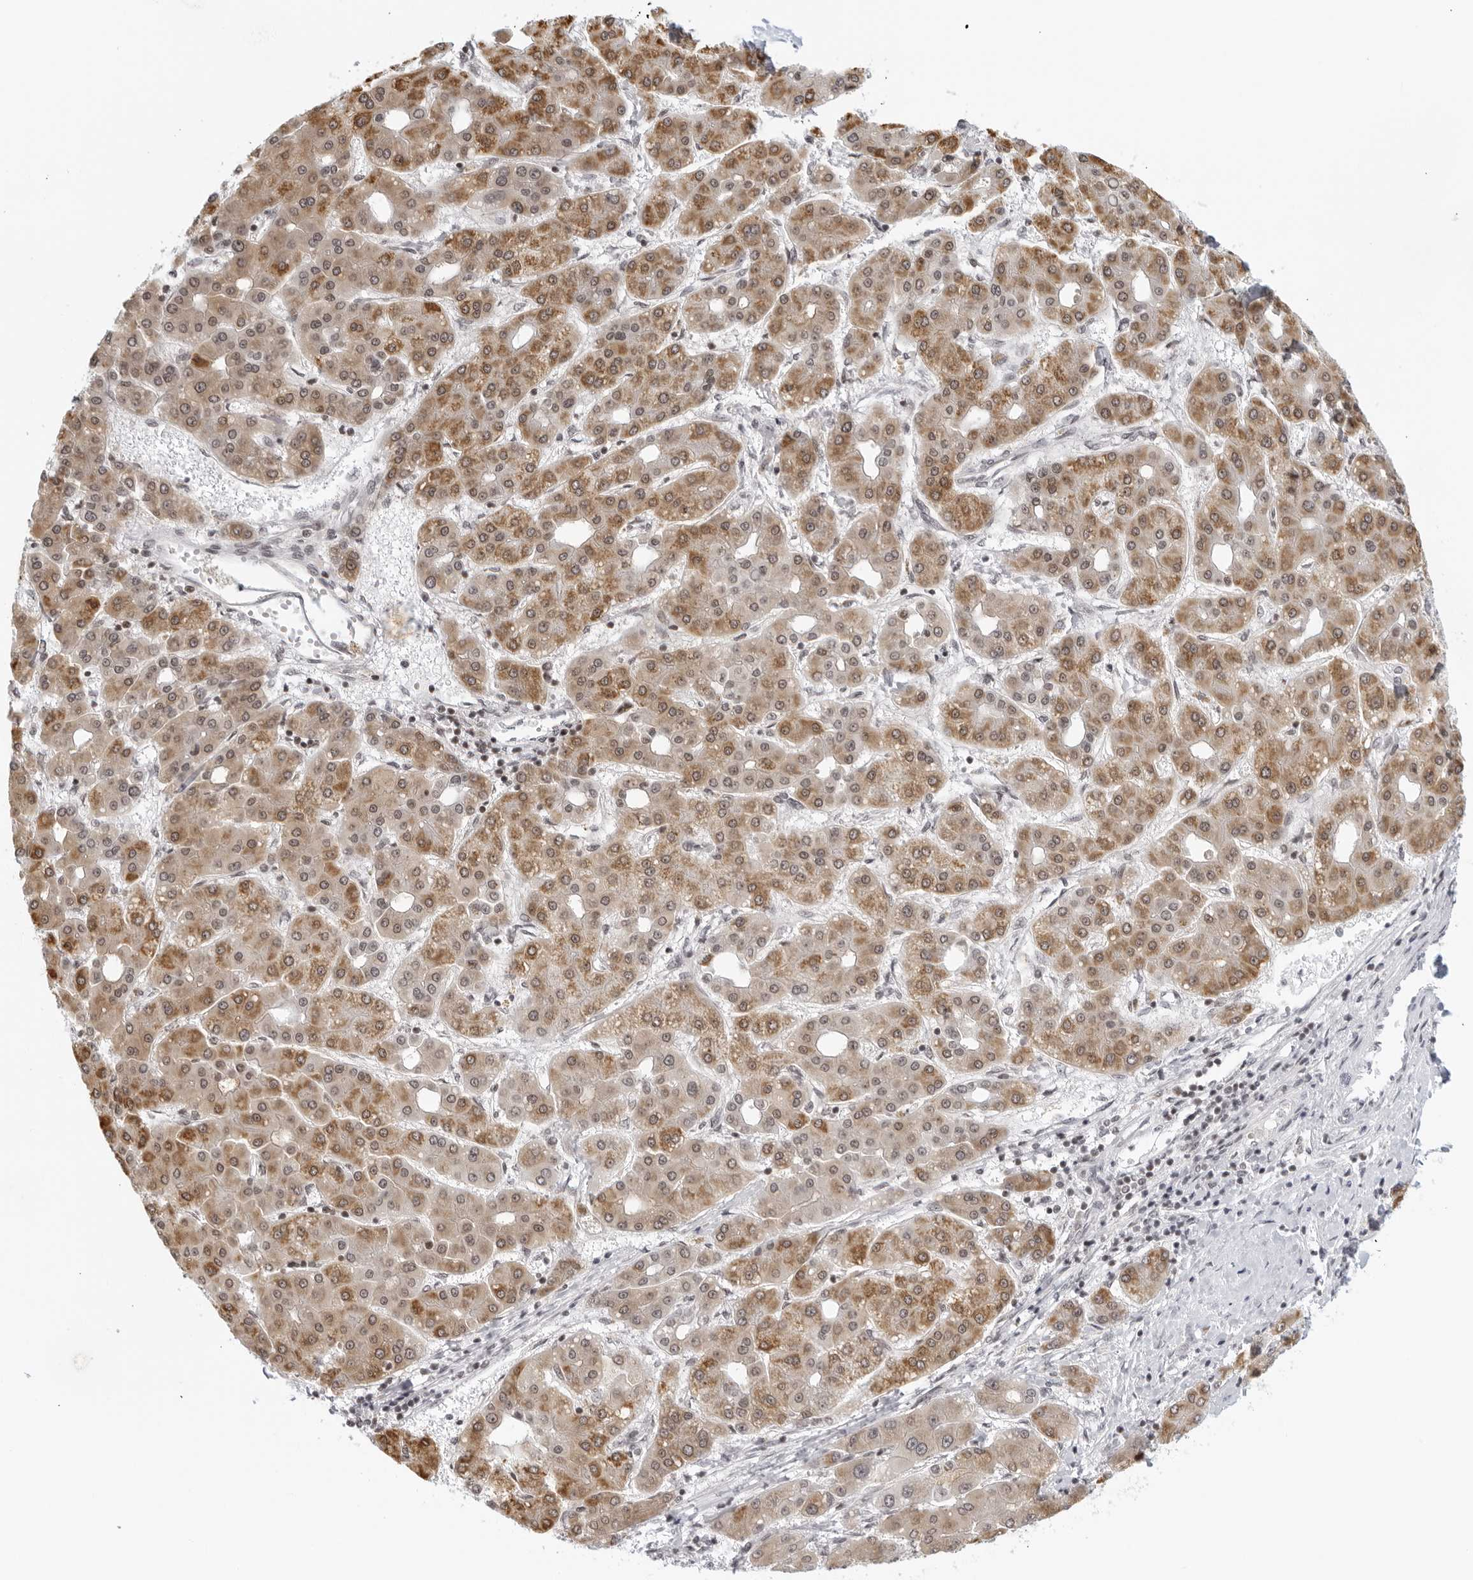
{"staining": {"intensity": "moderate", "quantity": ">75%", "location": "cytoplasmic/membranous"}, "tissue": "liver cancer", "cell_type": "Tumor cells", "image_type": "cancer", "snomed": [{"axis": "morphology", "description": "Carcinoma, Hepatocellular, NOS"}, {"axis": "topography", "description": "Liver"}], "caption": "The micrograph shows a brown stain indicating the presence of a protein in the cytoplasmic/membranous of tumor cells in hepatocellular carcinoma (liver).", "gene": "RAB11FIP3", "patient": {"sex": "male", "age": 65}}